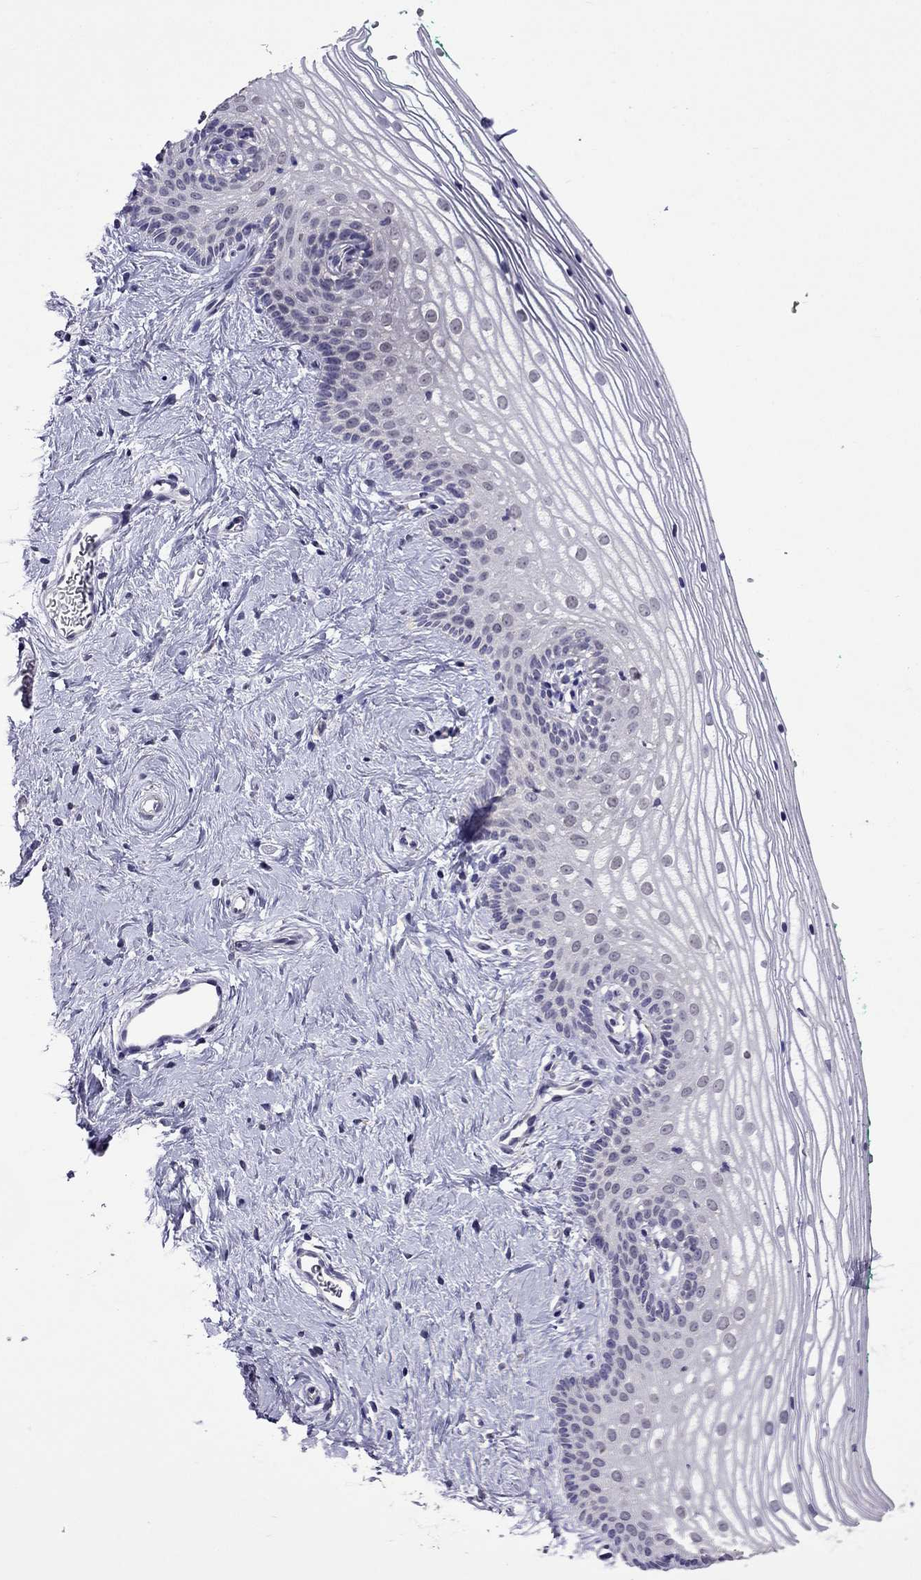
{"staining": {"intensity": "negative", "quantity": "none", "location": "none"}, "tissue": "vagina", "cell_type": "Squamous epithelial cells", "image_type": "normal", "snomed": [{"axis": "morphology", "description": "Normal tissue, NOS"}, {"axis": "topography", "description": "Vagina"}], "caption": "IHC of normal human vagina shows no expression in squamous epithelial cells.", "gene": "AQP9", "patient": {"sex": "female", "age": 36}}